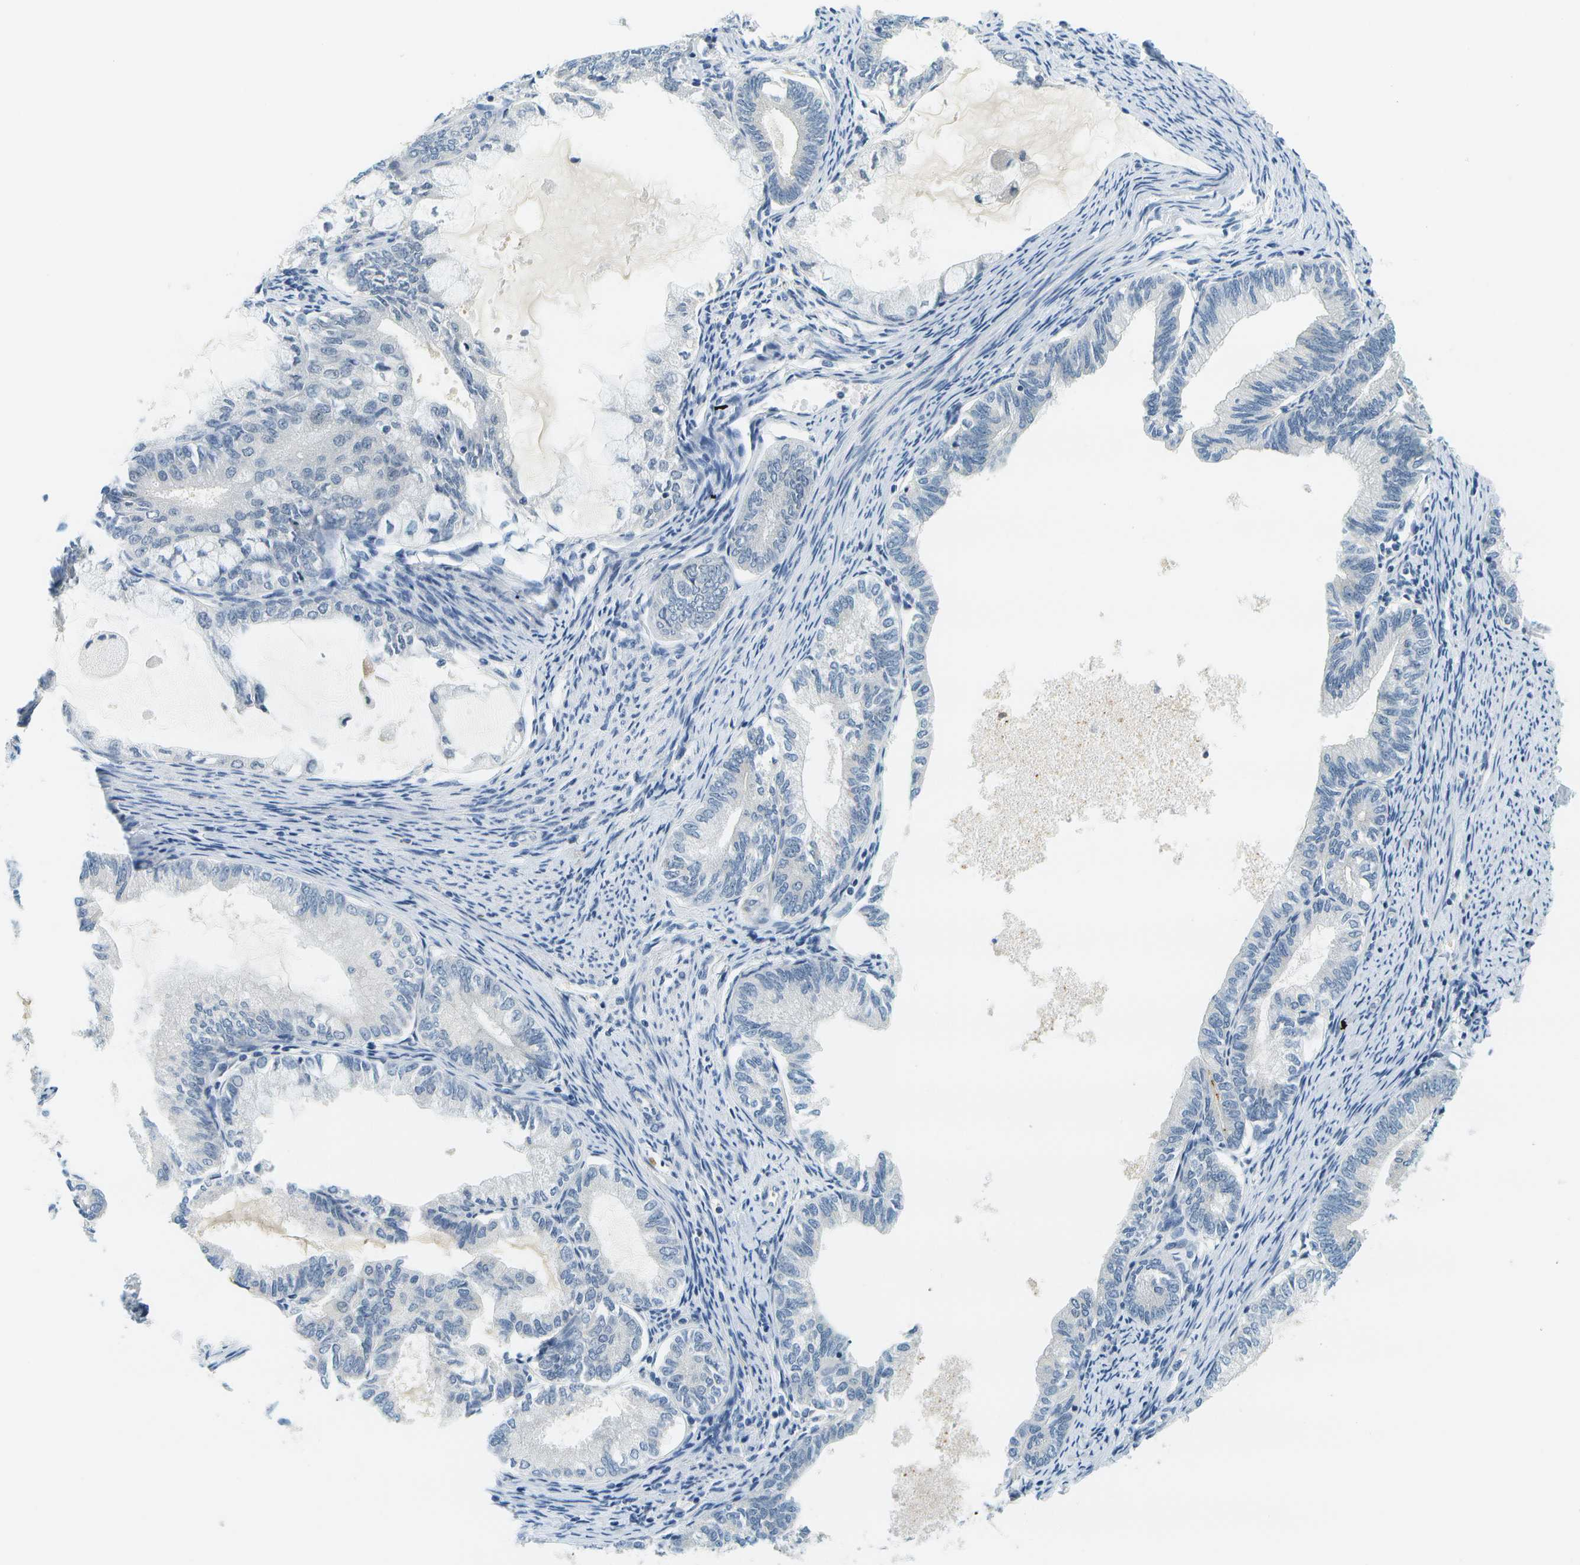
{"staining": {"intensity": "negative", "quantity": "none", "location": "none"}, "tissue": "endometrial cancer", "cell_type": "Tumor cells", "image_type": "cancer", "snomed": [{"axis": "morphology", "description": "Adenocarcinoma, NOS"}, {"axis": "topography", "description": "Endometrium"}], "caption": "This is an immunohistochemistry micrograph of human endometrial cancer (adenocarcinoma). There is no expression in tumor cells.", "gene": "RASGRP2", "patient": {"sex": "female", "age": 86}}